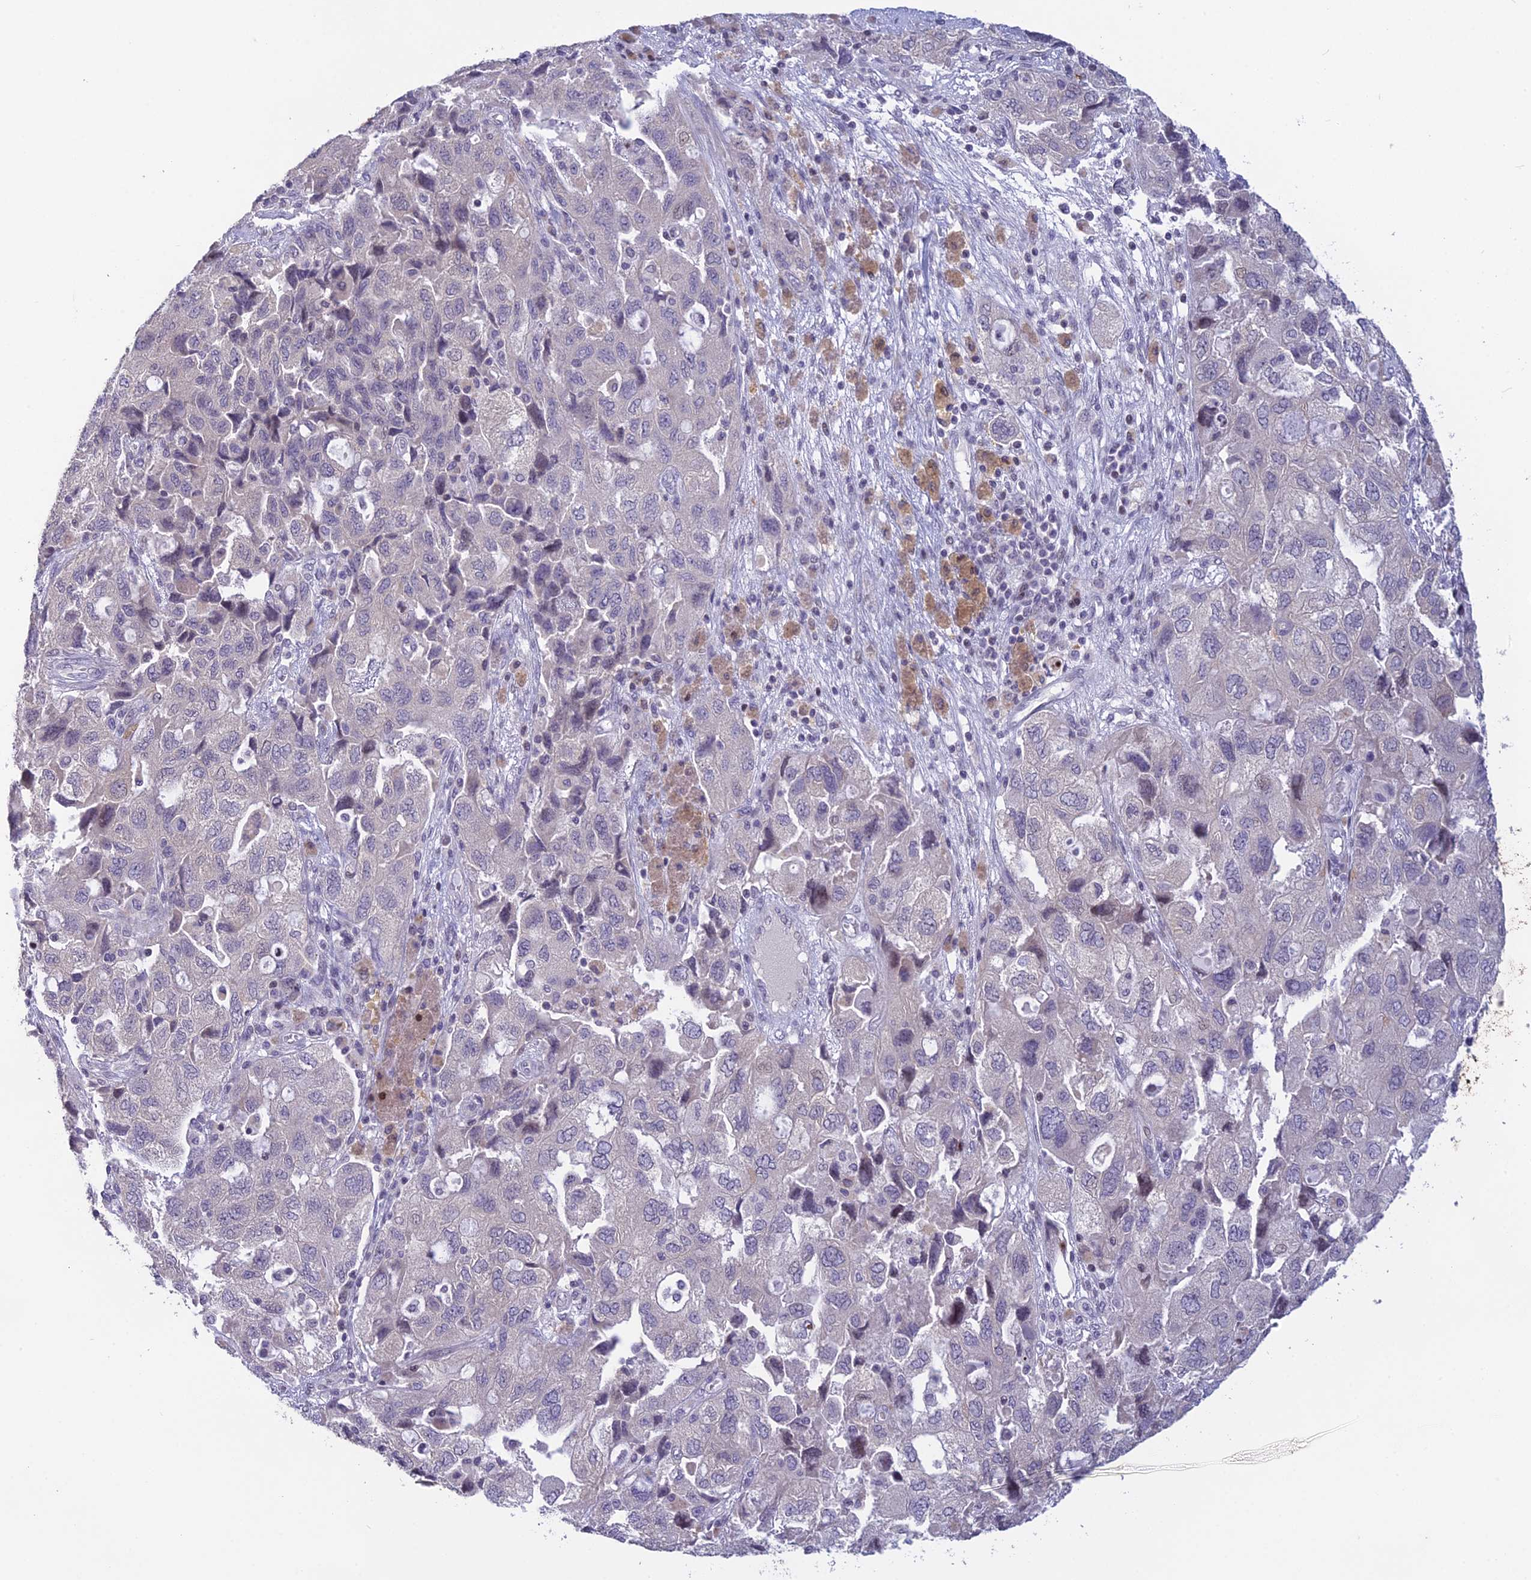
{"staining": {"intensity": "negative", "quantity": "none", "location": "none"}, "tissue": "ovarian cancer", "cell_type": "Tumor cells", "image_type": "cancer", "snomed": [{"axis": "morphology", "description": "Carcinoma, NOS"}, {"axis": "morphology", "description": "Cystadenocarcinoma, serous, NOS"}, {"axis": "topography", "description": "Ovary"}], "caption": "The histopathology image demonstrates no significant staining in tumor cells of ovarian cancer. (Immunohistochemistry (ihc), brightfield microscopy, high magnification).", "gene": "TMEM134", "patient": {"sex": "female", "age": 69}}